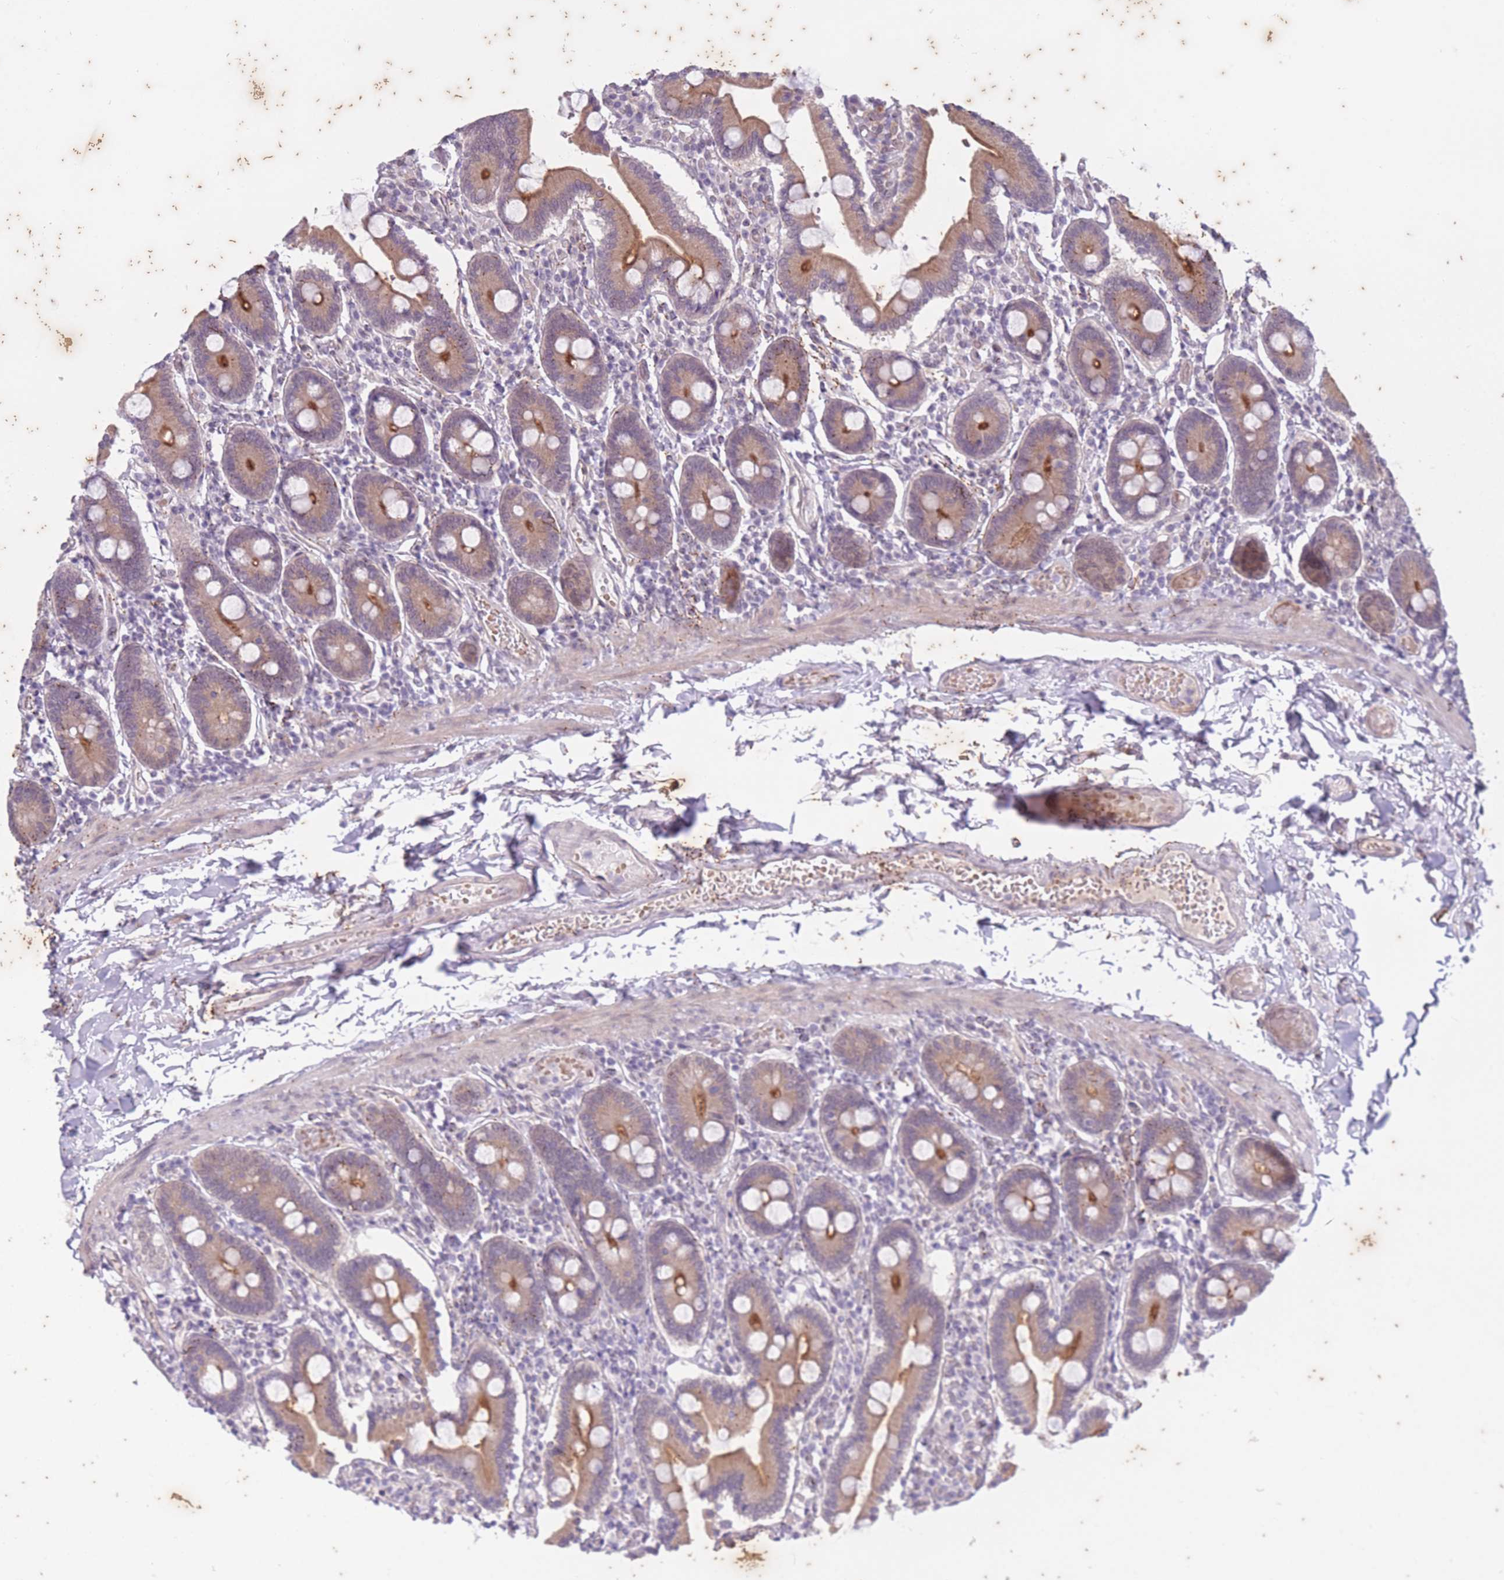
{"staining": {"intensity": "moderate", "quantity": ">75%", "location": "cytoplasmic/membranous"}, "tissue": "duodenum", "cell_type": "Glandular cells", "image_type": "normal", "snomed": [{"axis": "morphology", "description": "Normal tissue, NOS"}, {"axis": "topography", "description": "Duodenum"}], "caption": "IHC staining of benign duodenum, which reveals medium levels of moderate cytoplasmic/membranous expression in about >75% of glandular cells indicating moderate cytoplasmic/membranous protein expression. The staining was performed using DAB (3,3'-diaminobenzidine) (brown) for protein detection and nuclei were counterstained in hematoxylin (blue).", "gene": "ARPIN", "patient": {"sex": "male", "age": 55}}